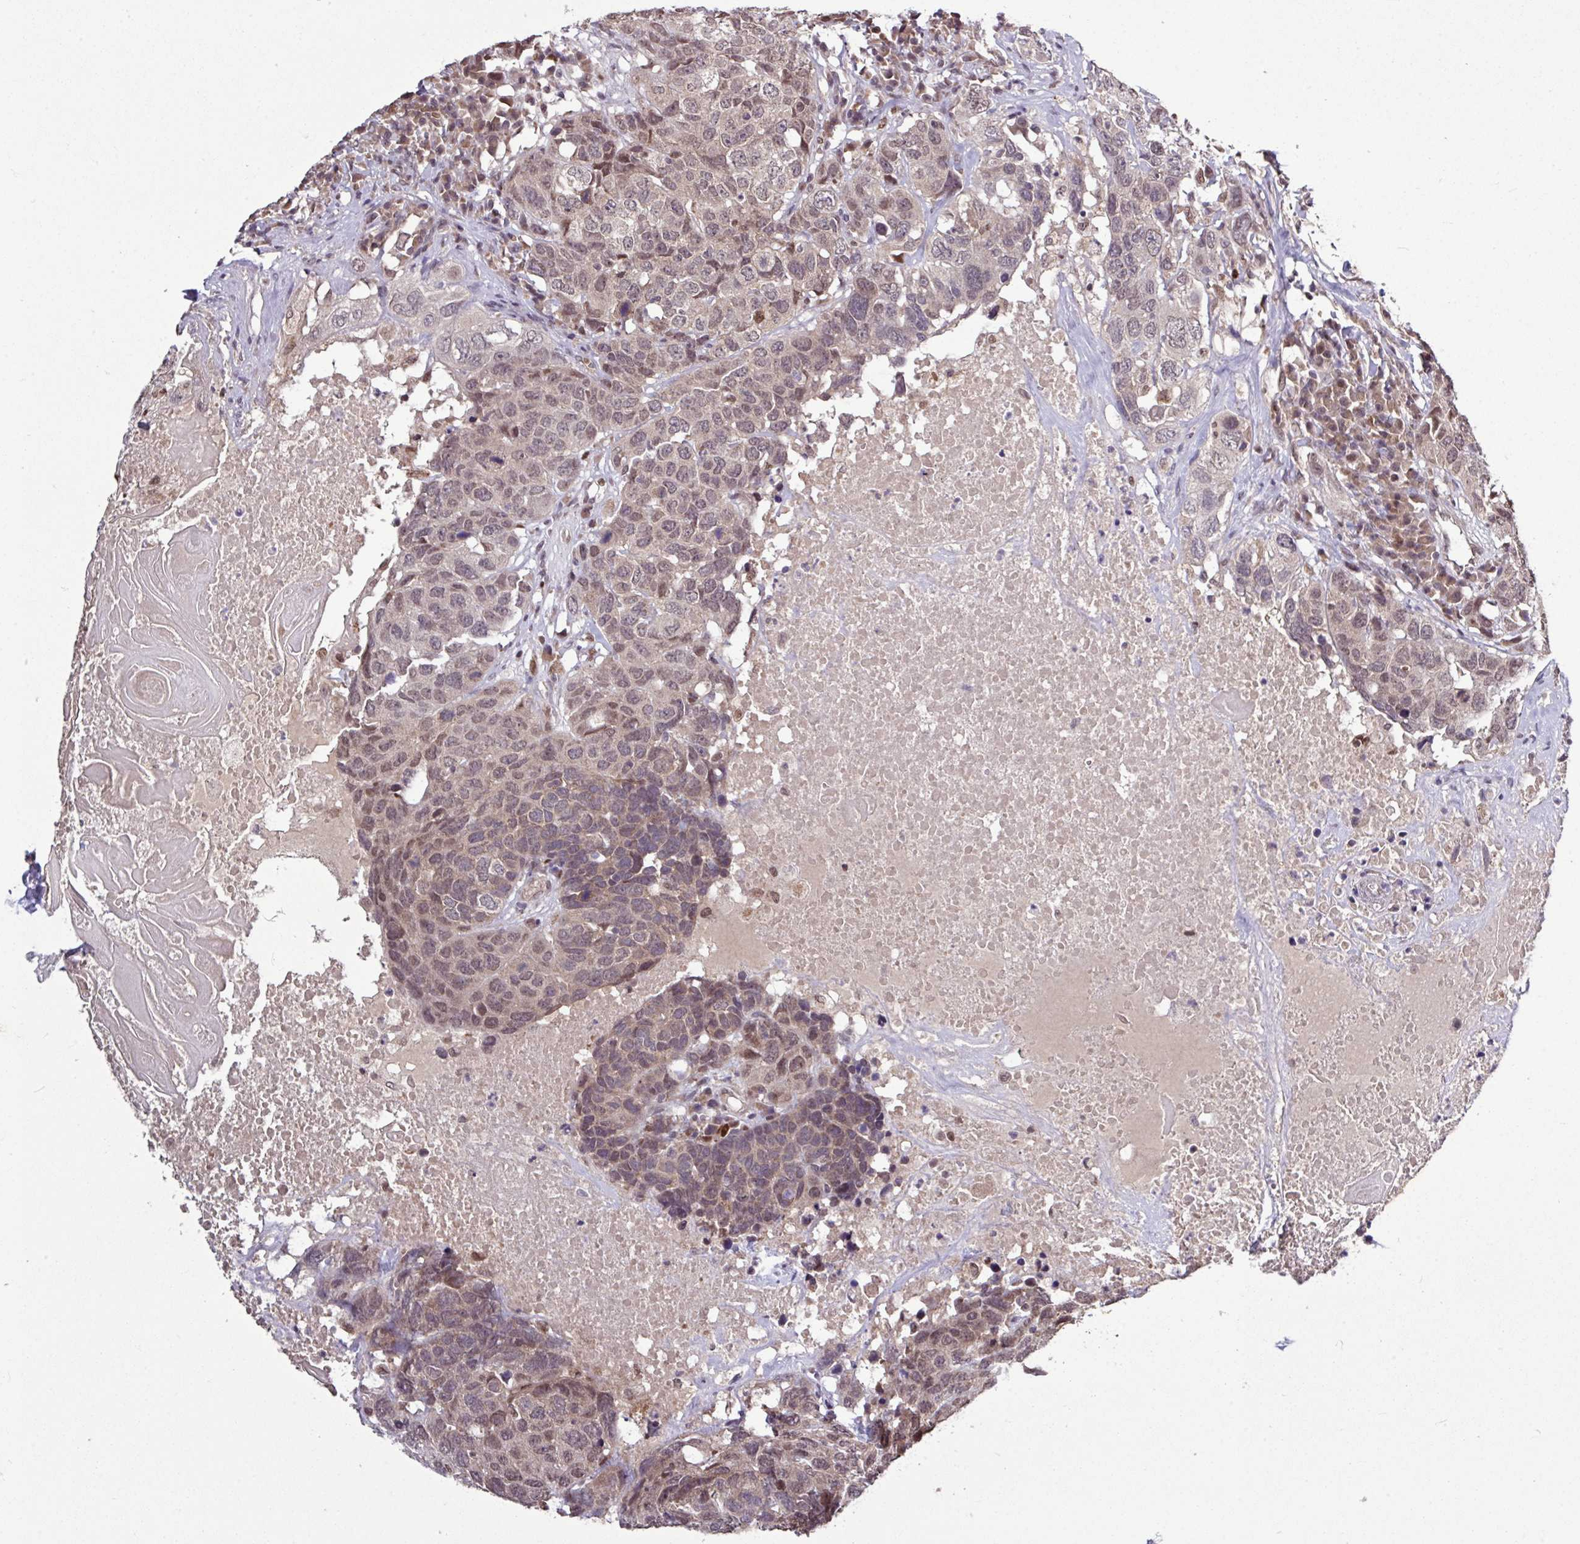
{"staining": {"intensity": "moderate", "quantity": ">75%", "location": "nuclear"}, "tissue": "head and neck cancer", "cell_type": "Tumor cells", "image_type": "cancer", "snomed": [{"axis": "morphology", "description": "Squamous cell carcinoma, NOS"}, {"axis": "topography", "description": "Head-Neck"}], "caption": "Immunohistochemical staining of head and neck squamous cell carcinoma reveals medium levels of moderate nuclear protein expression in about >75% of tumor cells.", "gene": "SKIC2", "patient": {"sex": "male", "age": 66}}